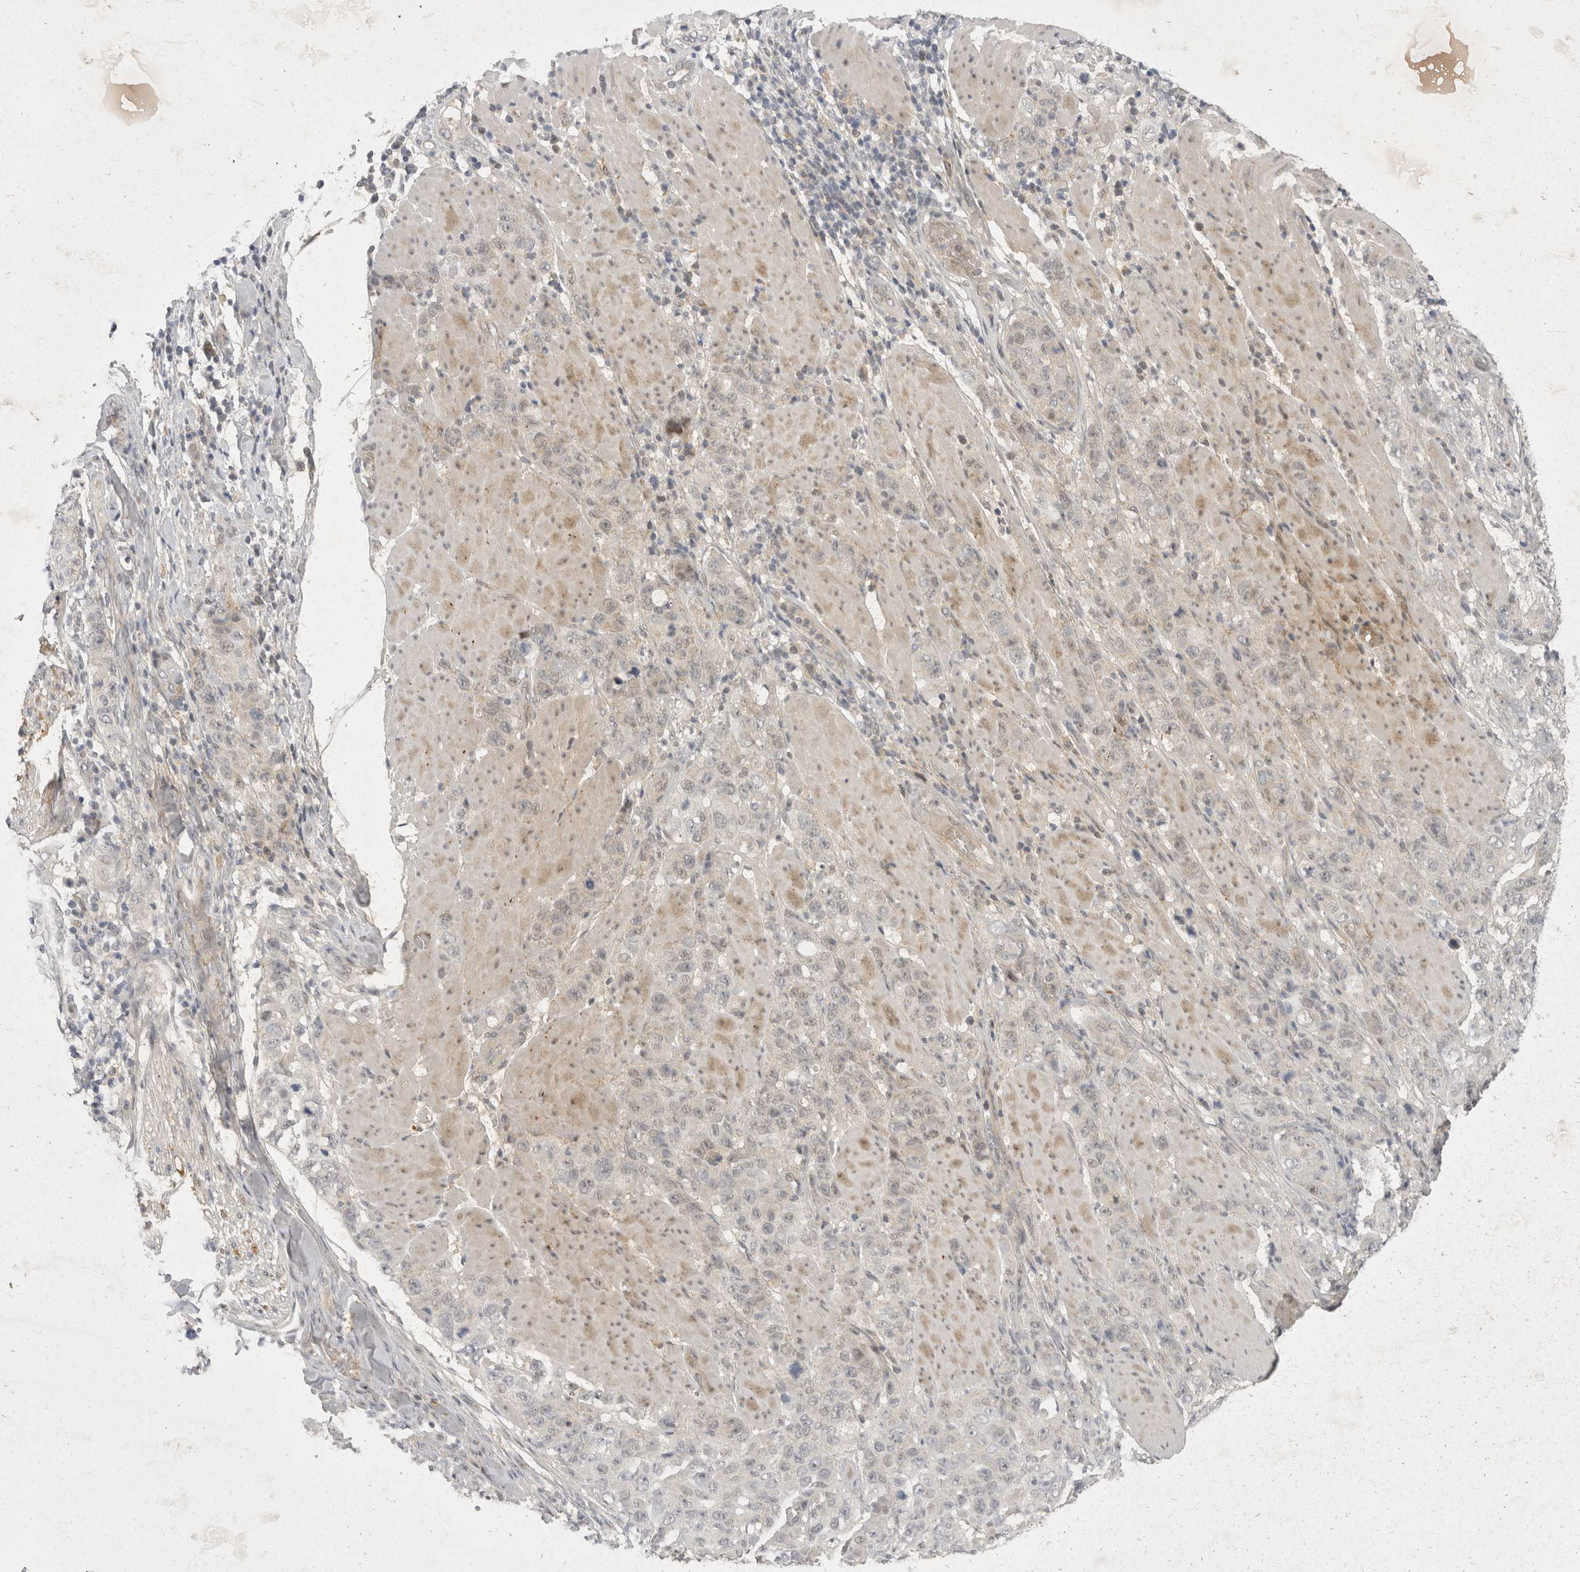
{"staining": {"intensity": "negative", "quantity": "none", "location": "none"}, "tissue": "stomach cancer", "cell_type": "Tumor cells", "image_type": "cancer", "snomed": [{"axis": "morphology", "description": "Adenocarcinoma, NOS"}, {"axis": "topography", "description": "Stomach"}], "caption": "DAB immunohistochemical staining of stomach adenocarcinoma reveals no significant positivity in tumor cells.", "gene": "TOM1L2", "patient": {"sex": "male", "age": 48}}